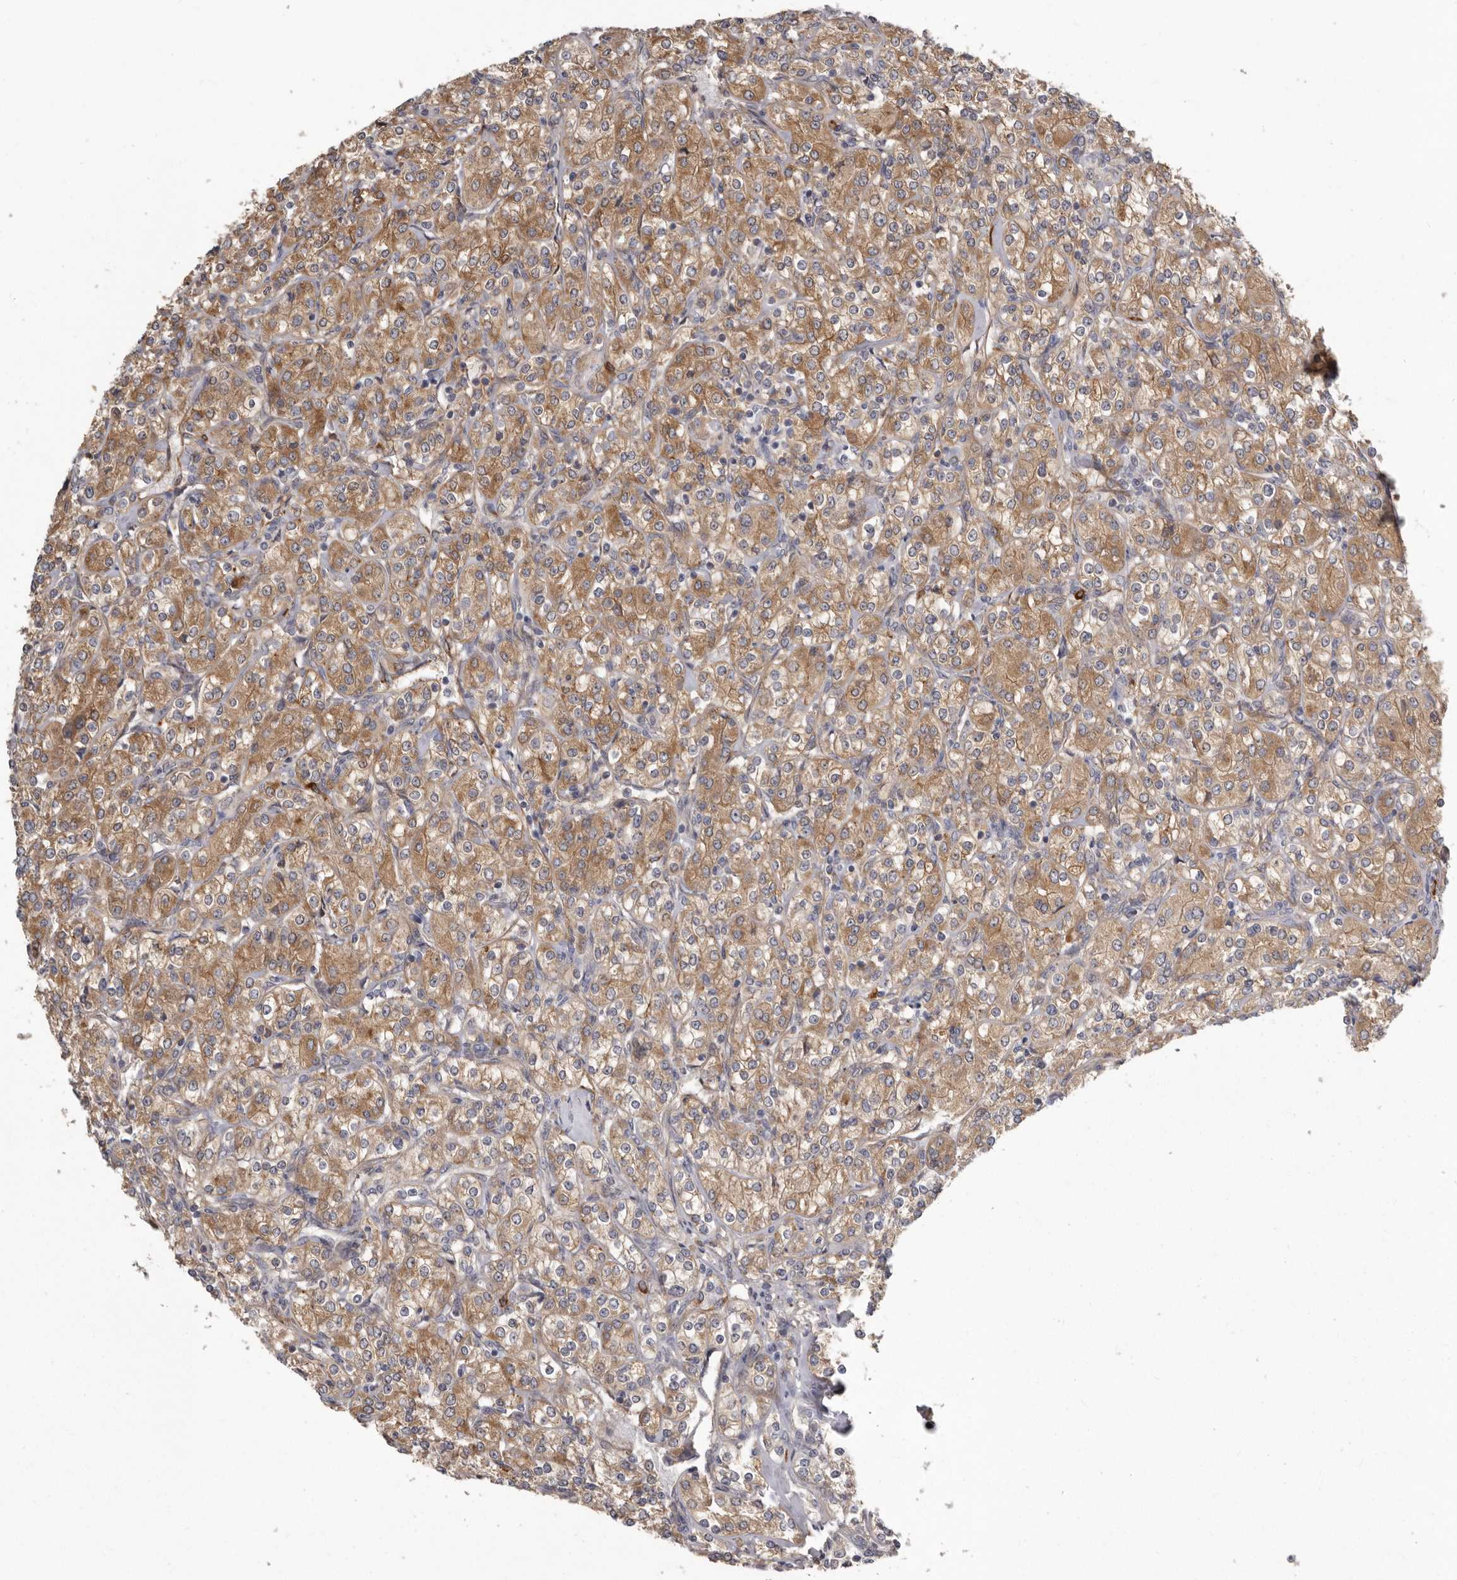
{"staining": {"intensity": "moderate", "quantity": ">75%", "location": "cytoplasmic/membranous"}, "tissue": "renal cancer", "cell_type": "Tumor cells", "image_type": "cancer", "snomed": [{"axis": "morphology", "description": "Adenocarcinoma, NOS"}, {"axis": "topography", "description": "Kidney"}], "caption": "The immunohistochemical stain labels moderate cytoplasmic/membranous expression in tumor cells of renal adenocarcinoma tissue.", "gene": "ENAH", "patient": {"sex": "male", "age": 77}}